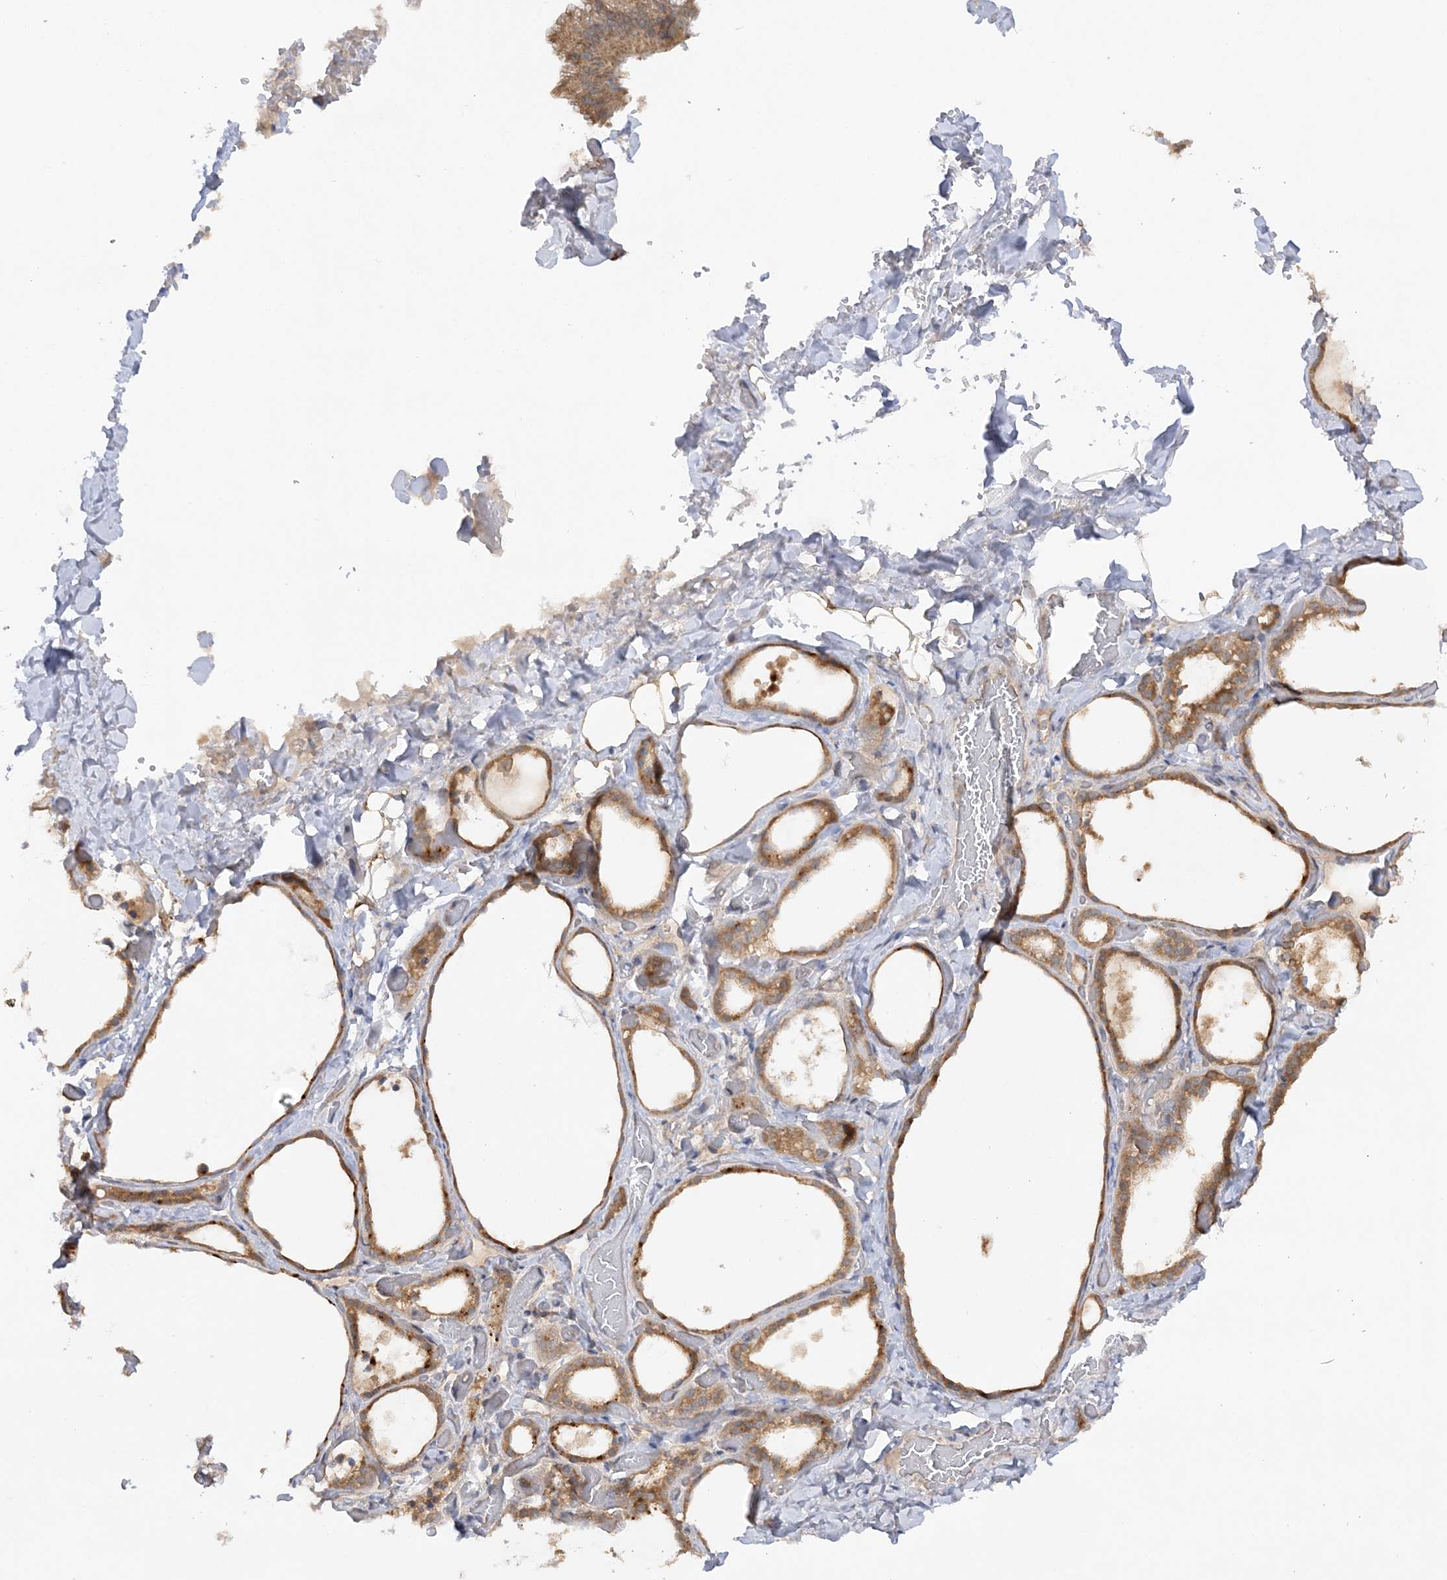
{"staining": {"intensity": "moderate", "quantity": ">75%", "location": "cytoplasmic/membranous"}, "tissue": "thyroid gland", "cell_type": "Glandular cells", "image_type": "normal", "snomed": [{"axis": "morphology", "description": "Normal tissue, NOS"}, {"axis": "topography", "description": "Thyroid gland"}], "caption": "A photomicrograph of human thyroid gland stained for a protein displays moderate cytoplasmic/membranous brown staining in glandular cells.", "gene": "MMADHC", "patient": {"sex": "female", "age": 44}}